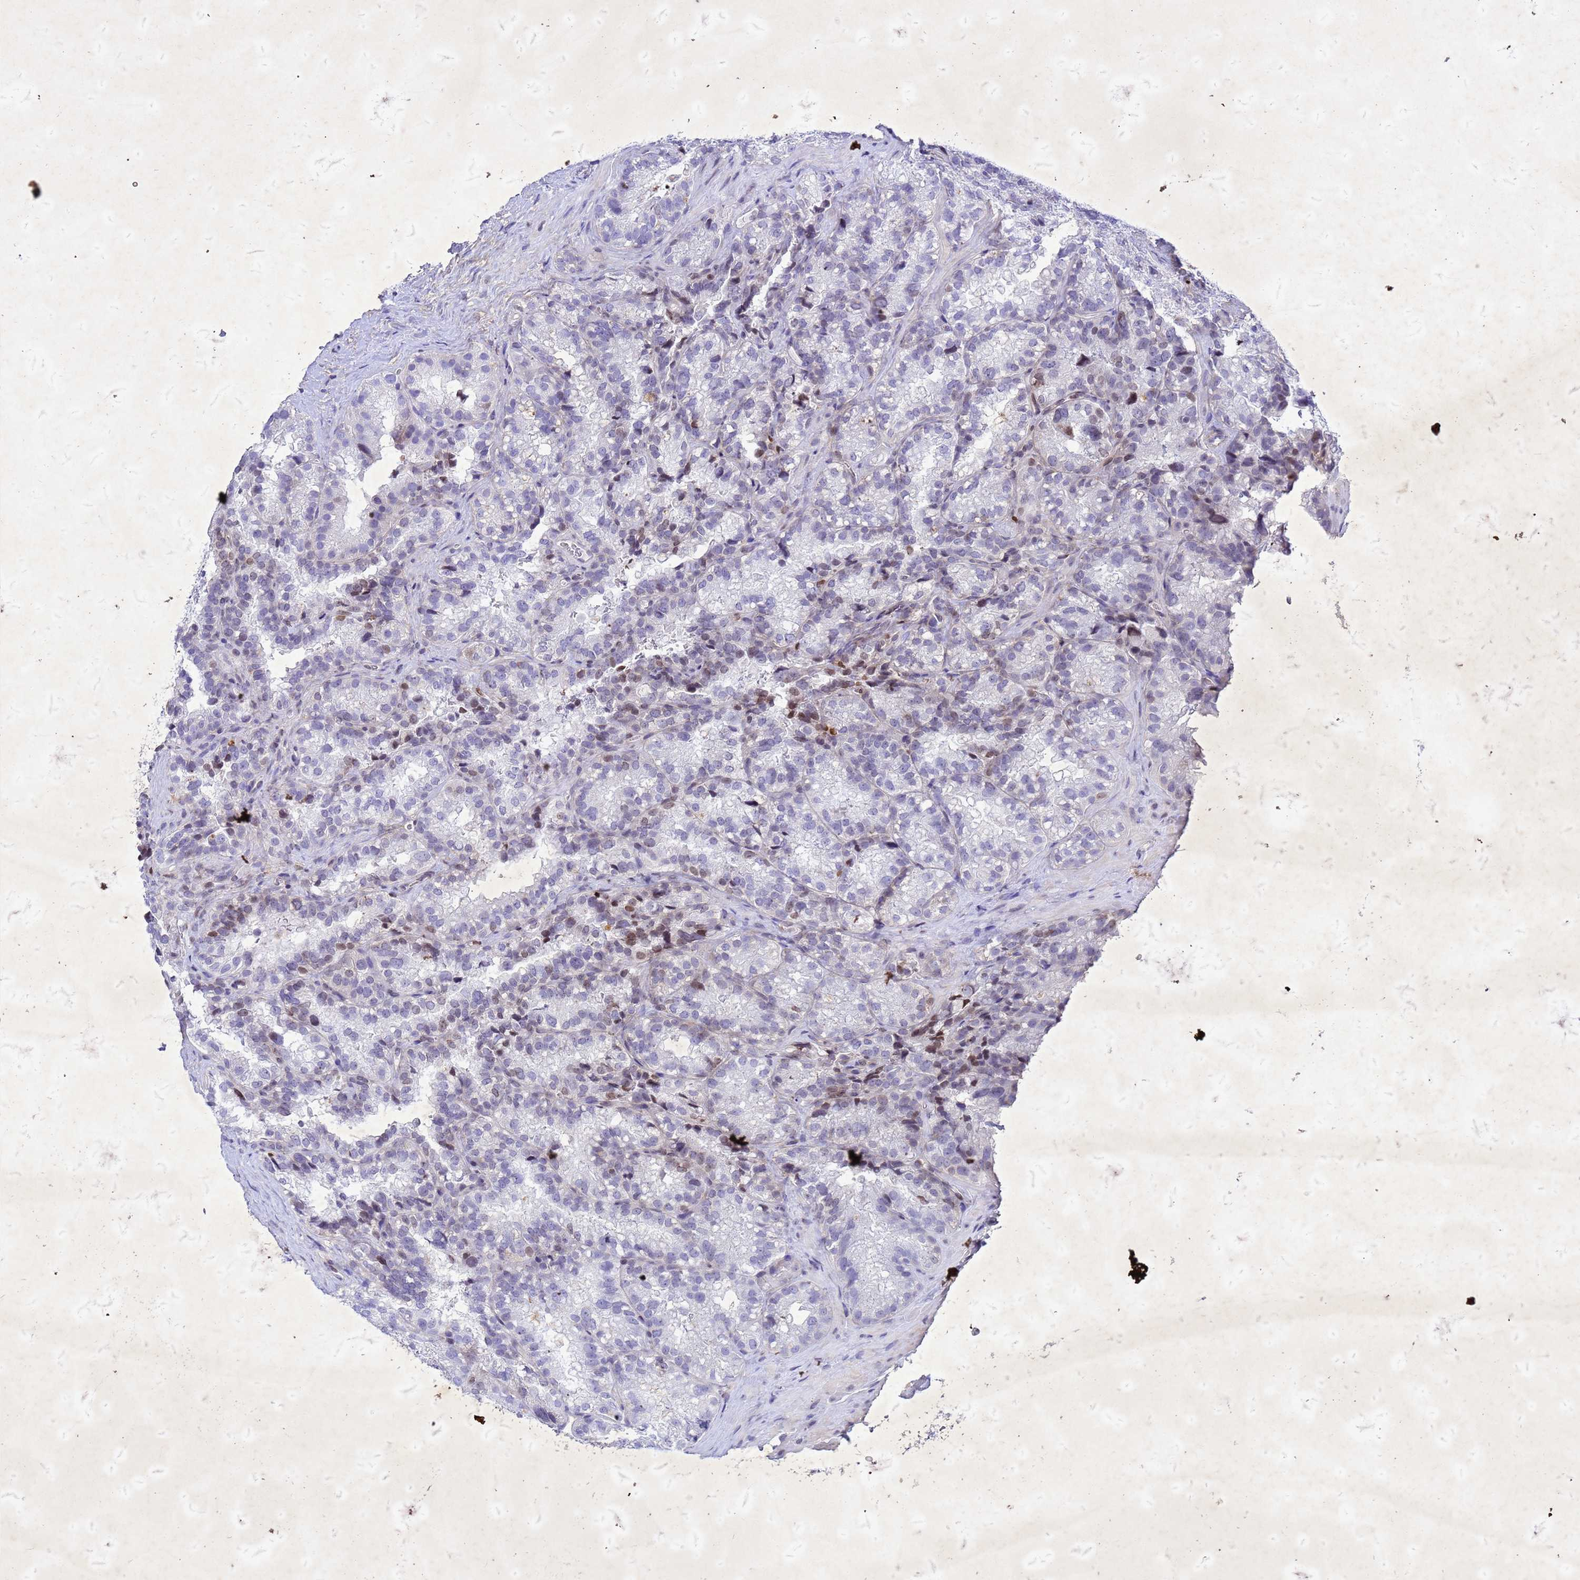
{"staining": {"intensity": "moderate", "quantity": "<25%", "location": "nuclear"}, "tissue": "seminal vesicle", "cell_type": "Glandular cells", "image_type": "normal", "snomed": [{"axis": "morphology", "description": "Normal tissue, NOS"}, {"axis": "topography", "description": "Seminal veicle"}], "caption": "A brown stain highlights moderate nuclear positivity of a protein in glandular cells of normal human seminal vesicle.", "gene": "COPS9", "patient": {"sex": "male", "age": 58}}